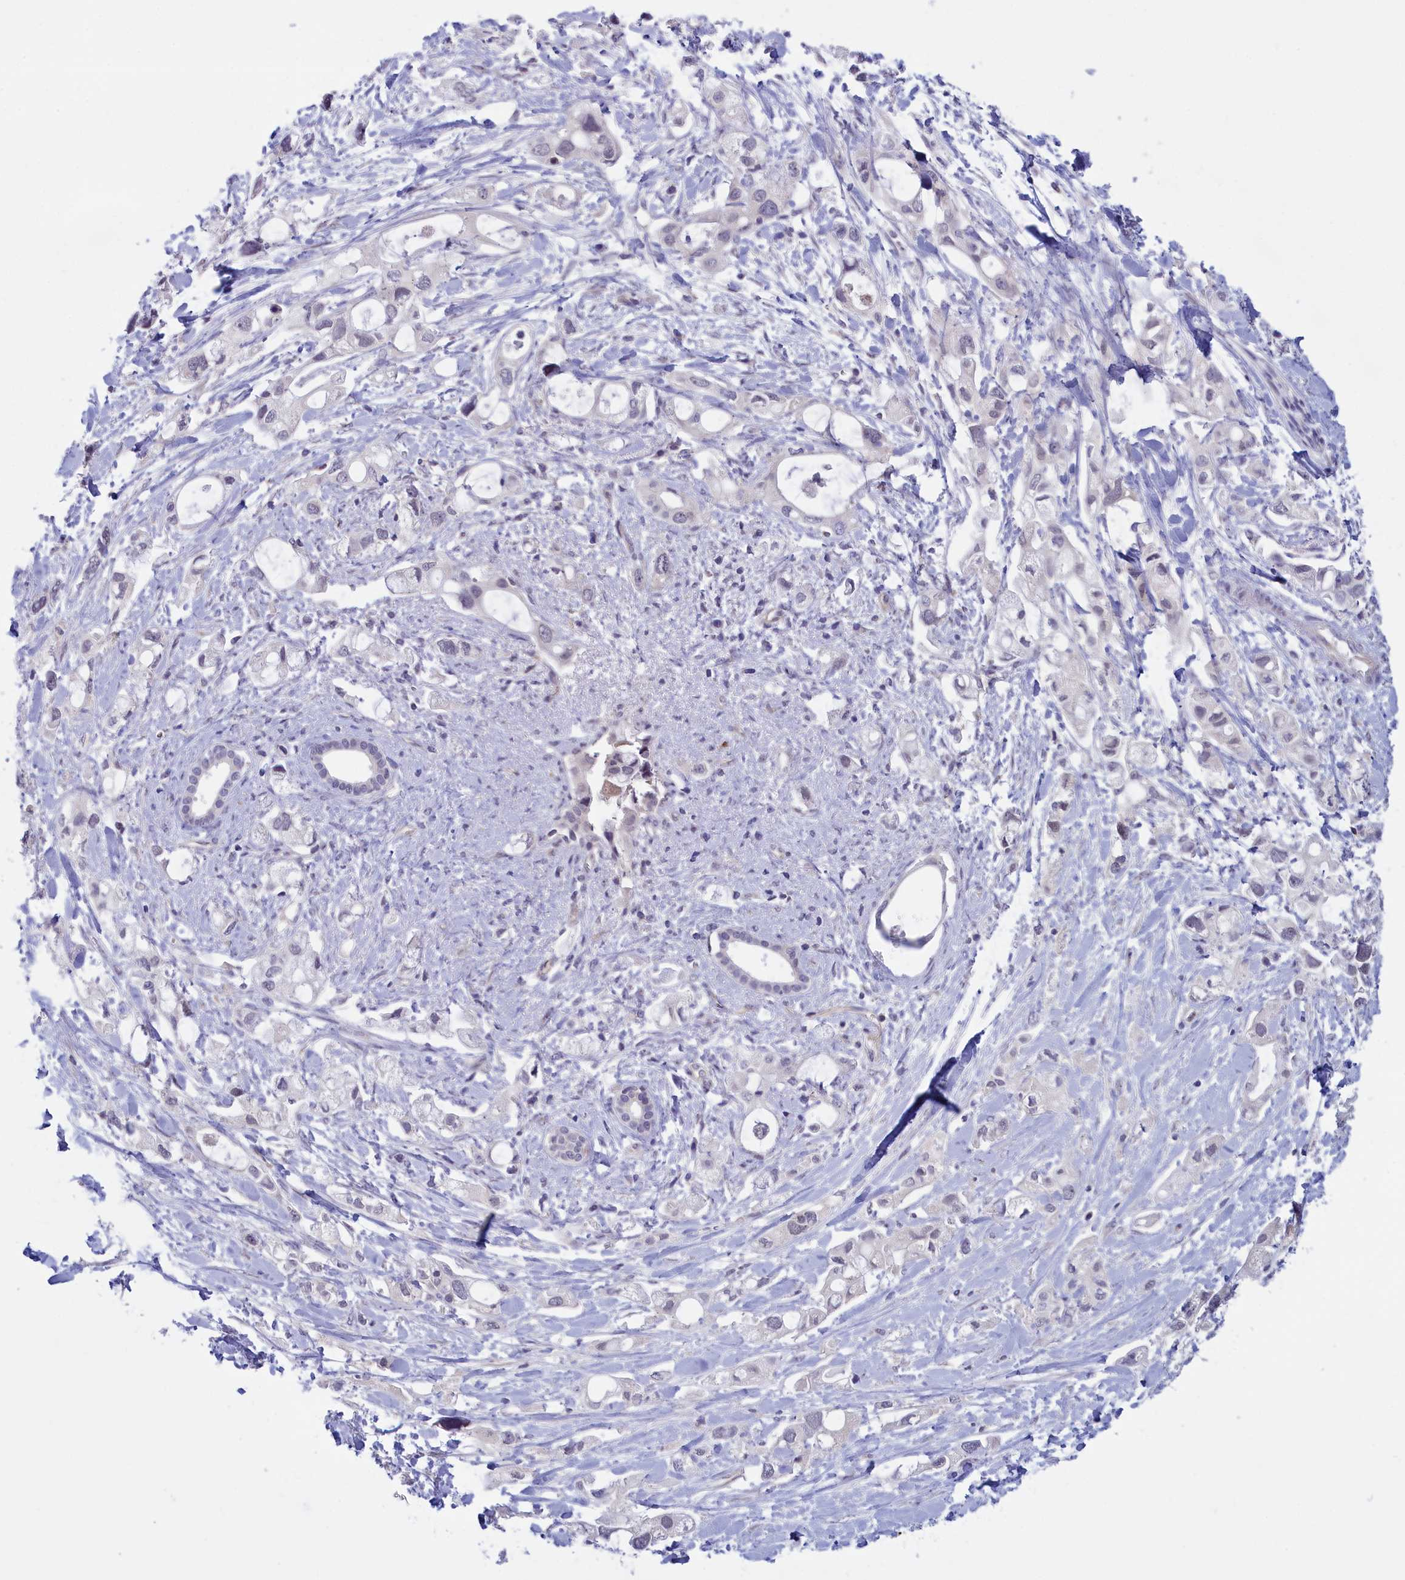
{"staining": {"intensity": "negative", "quantity": "none", "location": "none"}, "tissue": "pancreatic cancer", "cell_type": "Tumor cells", "image_type": "cancer", "snomed": [{"axis": "morphology", "description": "Adenocarcinoma, NOS"}, {"axis": "topography", "description": "Pancreas"}], "caption": "Tumor cells show no significant protein staining in adenocarcinoma (pancreatic).", "gene": "IGFALS", "patient": {"sex": "female", "age": 56}}